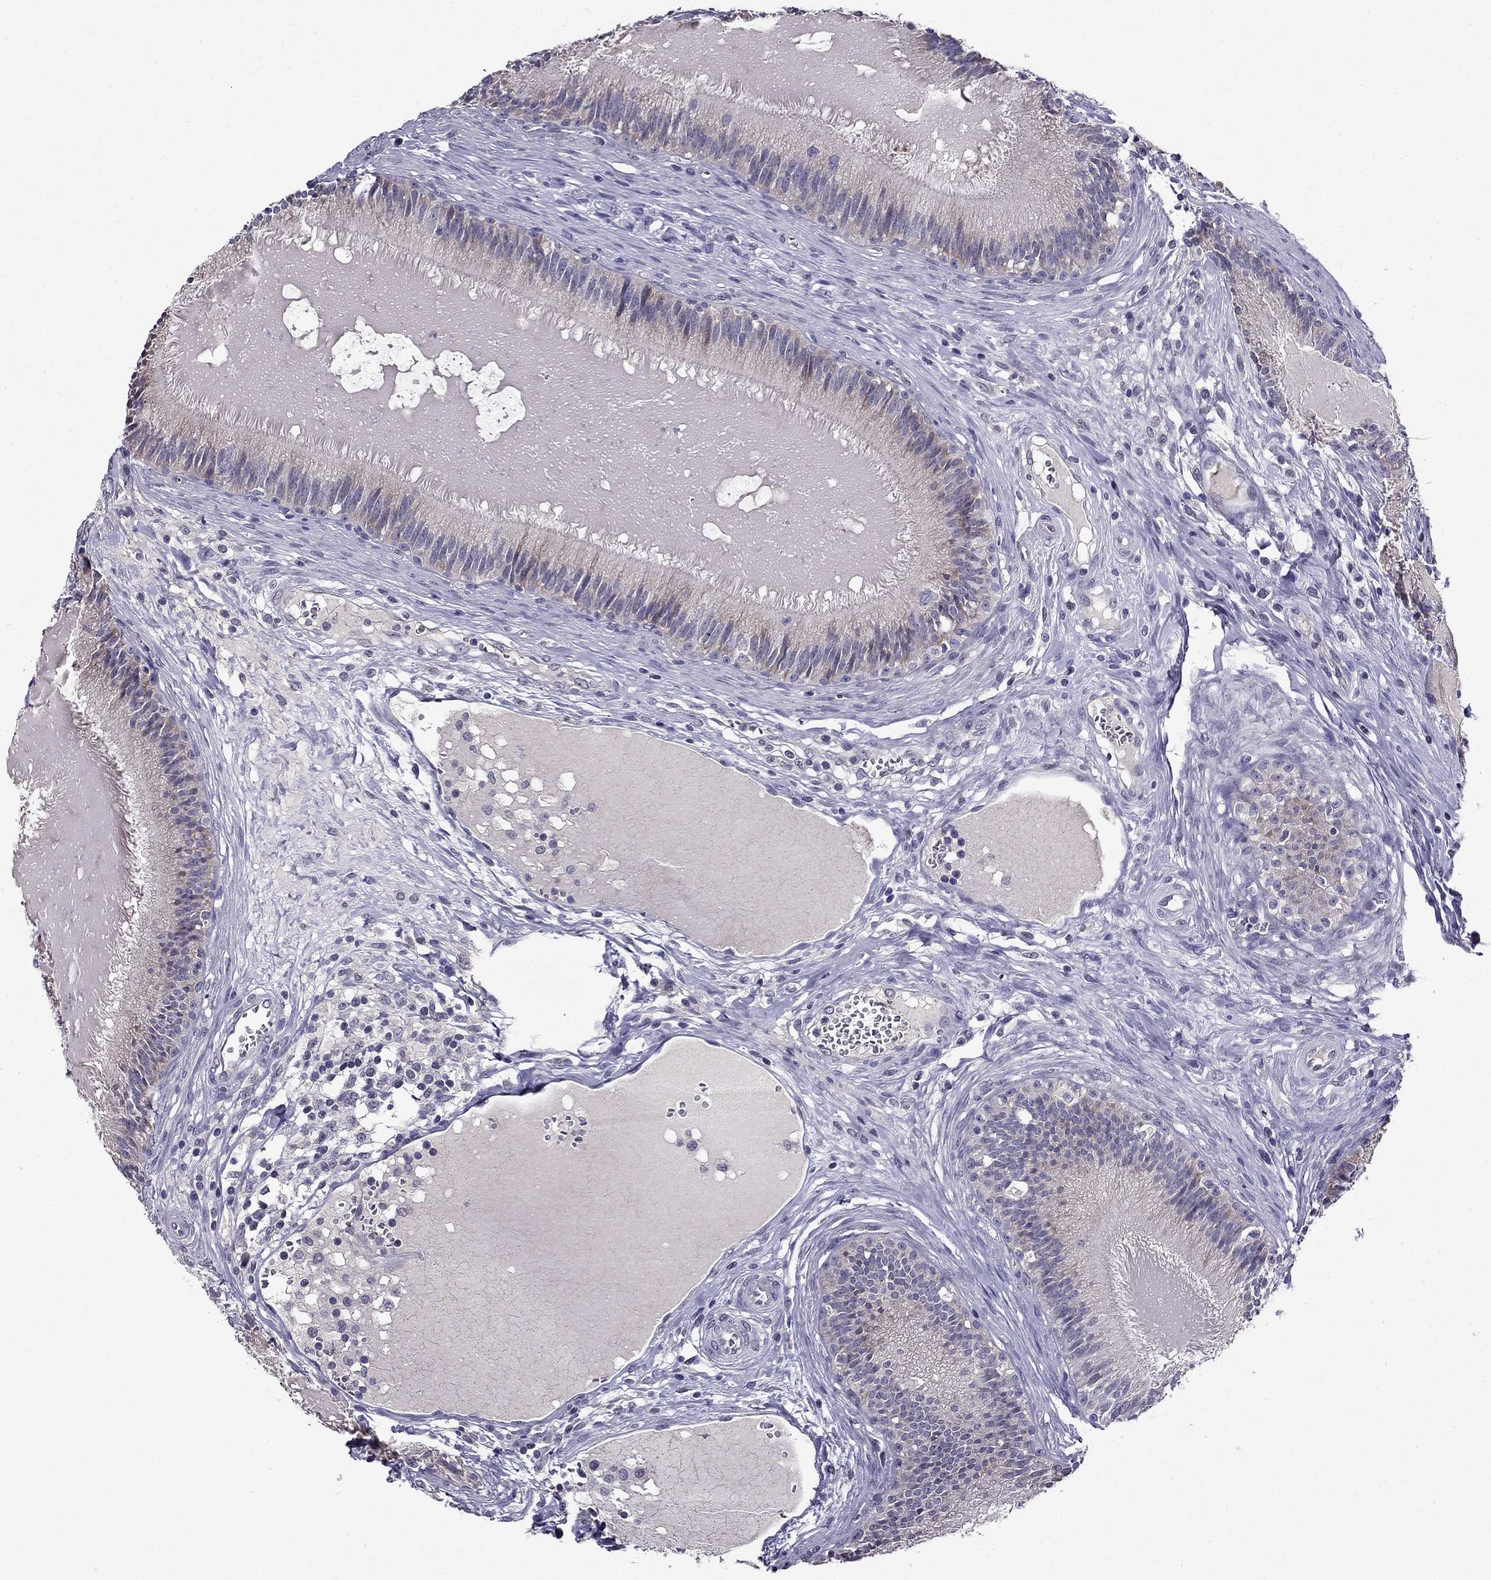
{"staining": {"intensity": "negative", "quantity": "none", "location": "none"}, "tissue": "epididymis", "cell_type": "Glandular cells", "image_type": "normal", "snomed": [{"axis": "morphology", "description": "Normal tissue, NOS"}, {"axis": "topography", "description": "Epididymis"}], "caption": "DAB (3,3'-diaminobenzidine) immunohistochemical staining of normal epididymis shows no significant positivity in glandular cells. (DAB (3,3'-diaminobenzidine) IHC, high magnification).", "gene": "DUSP15", "patient": {"sex": "male", "age": 27}}